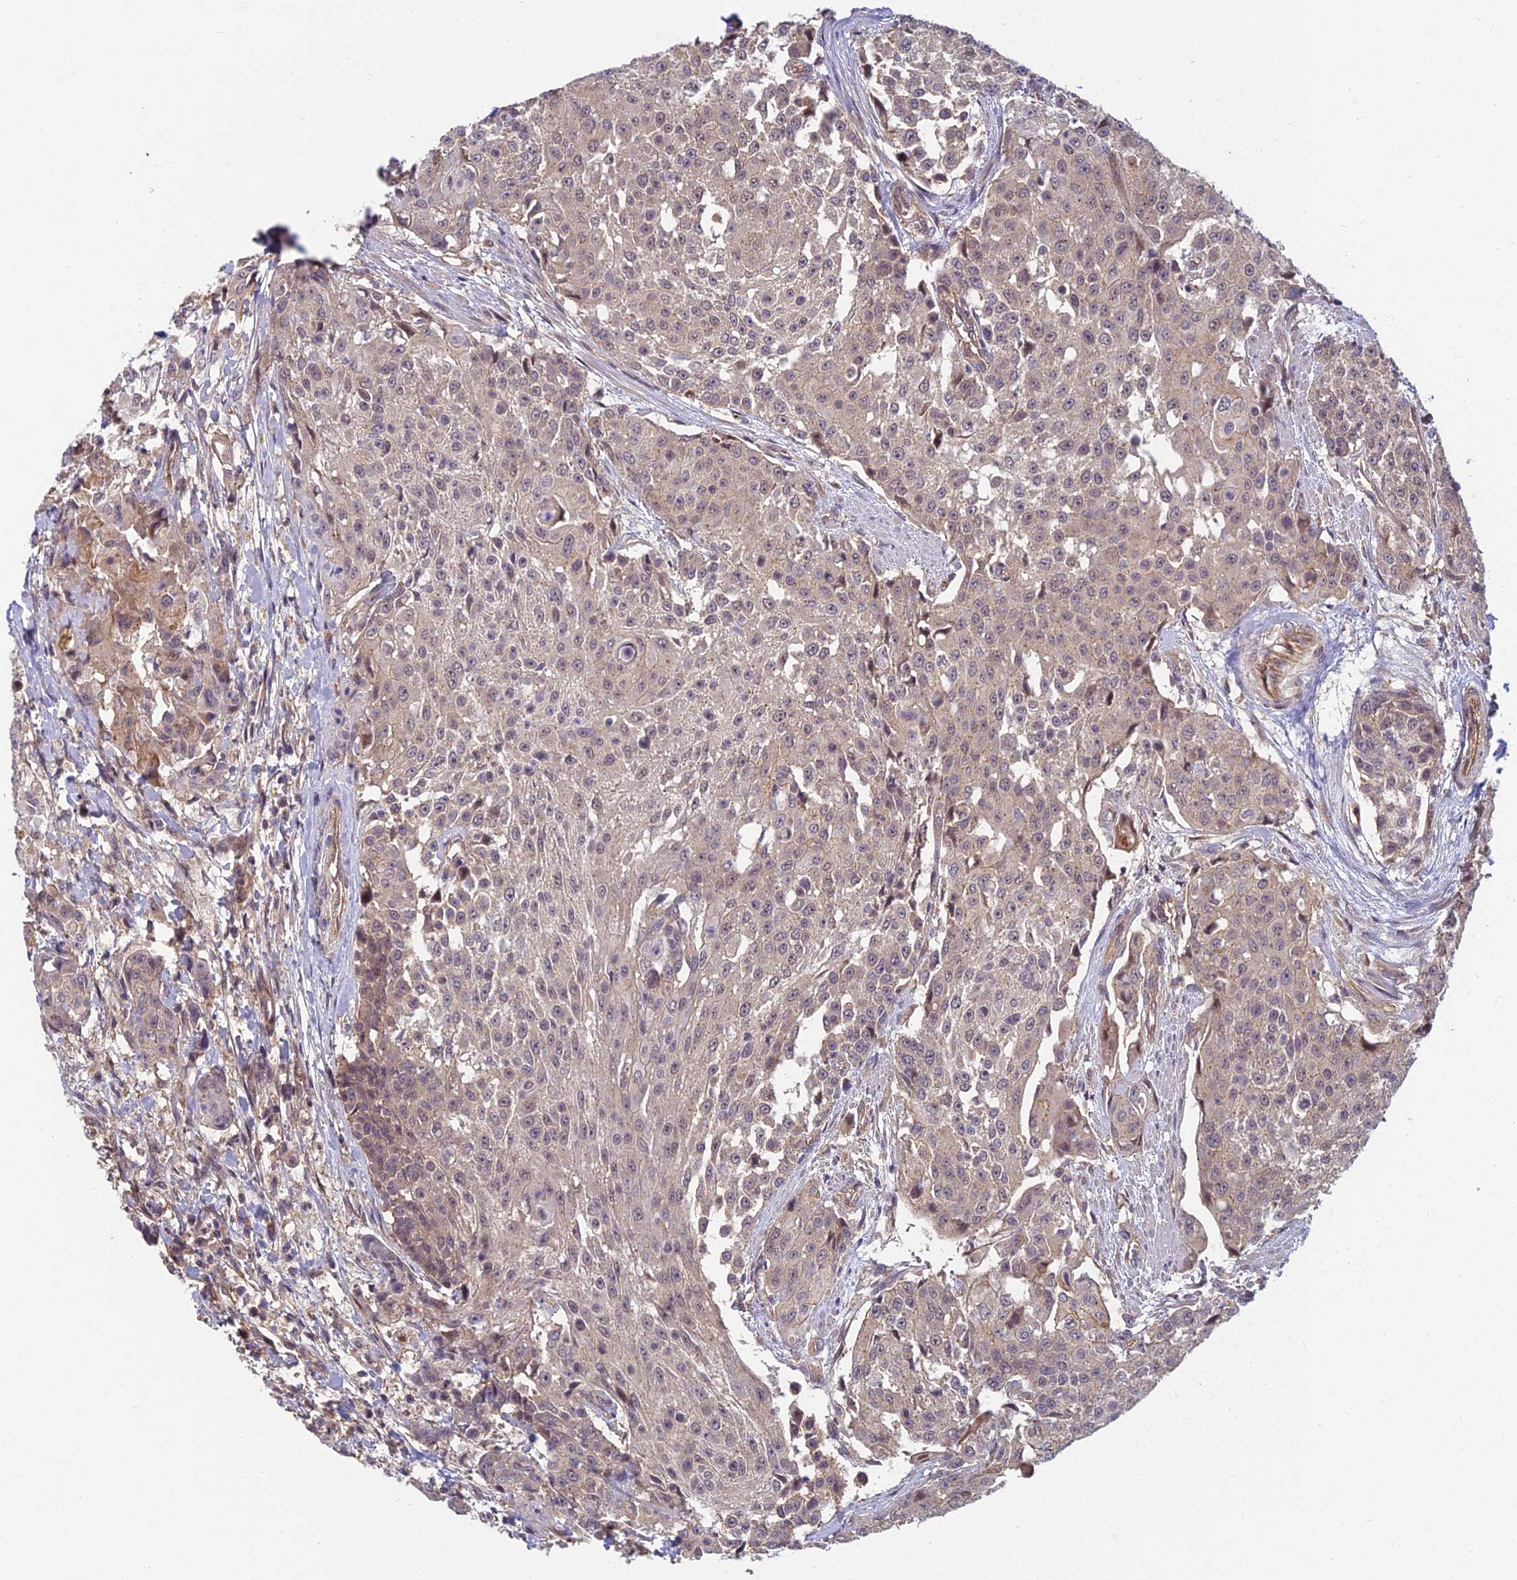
{"staining": {"intensity": "negative", "quantity": "none", "location": "none"}, "tissue": "urothelial cancer", "cell_type": "Tumor cells", "image_type": "cancer", "snomed": [{"axis": "morphology", "description": "Urothelial carcinoma, High grade"}, {"axis": "topography", "description": "Urinary bladder"}], "caption": "Immunohistochemistry of high-grade urothelial carcinoma shows no positivity in tumor cells.", "gene": "PIKFYVE", "patient": {"sex": "female", "age": 63}}